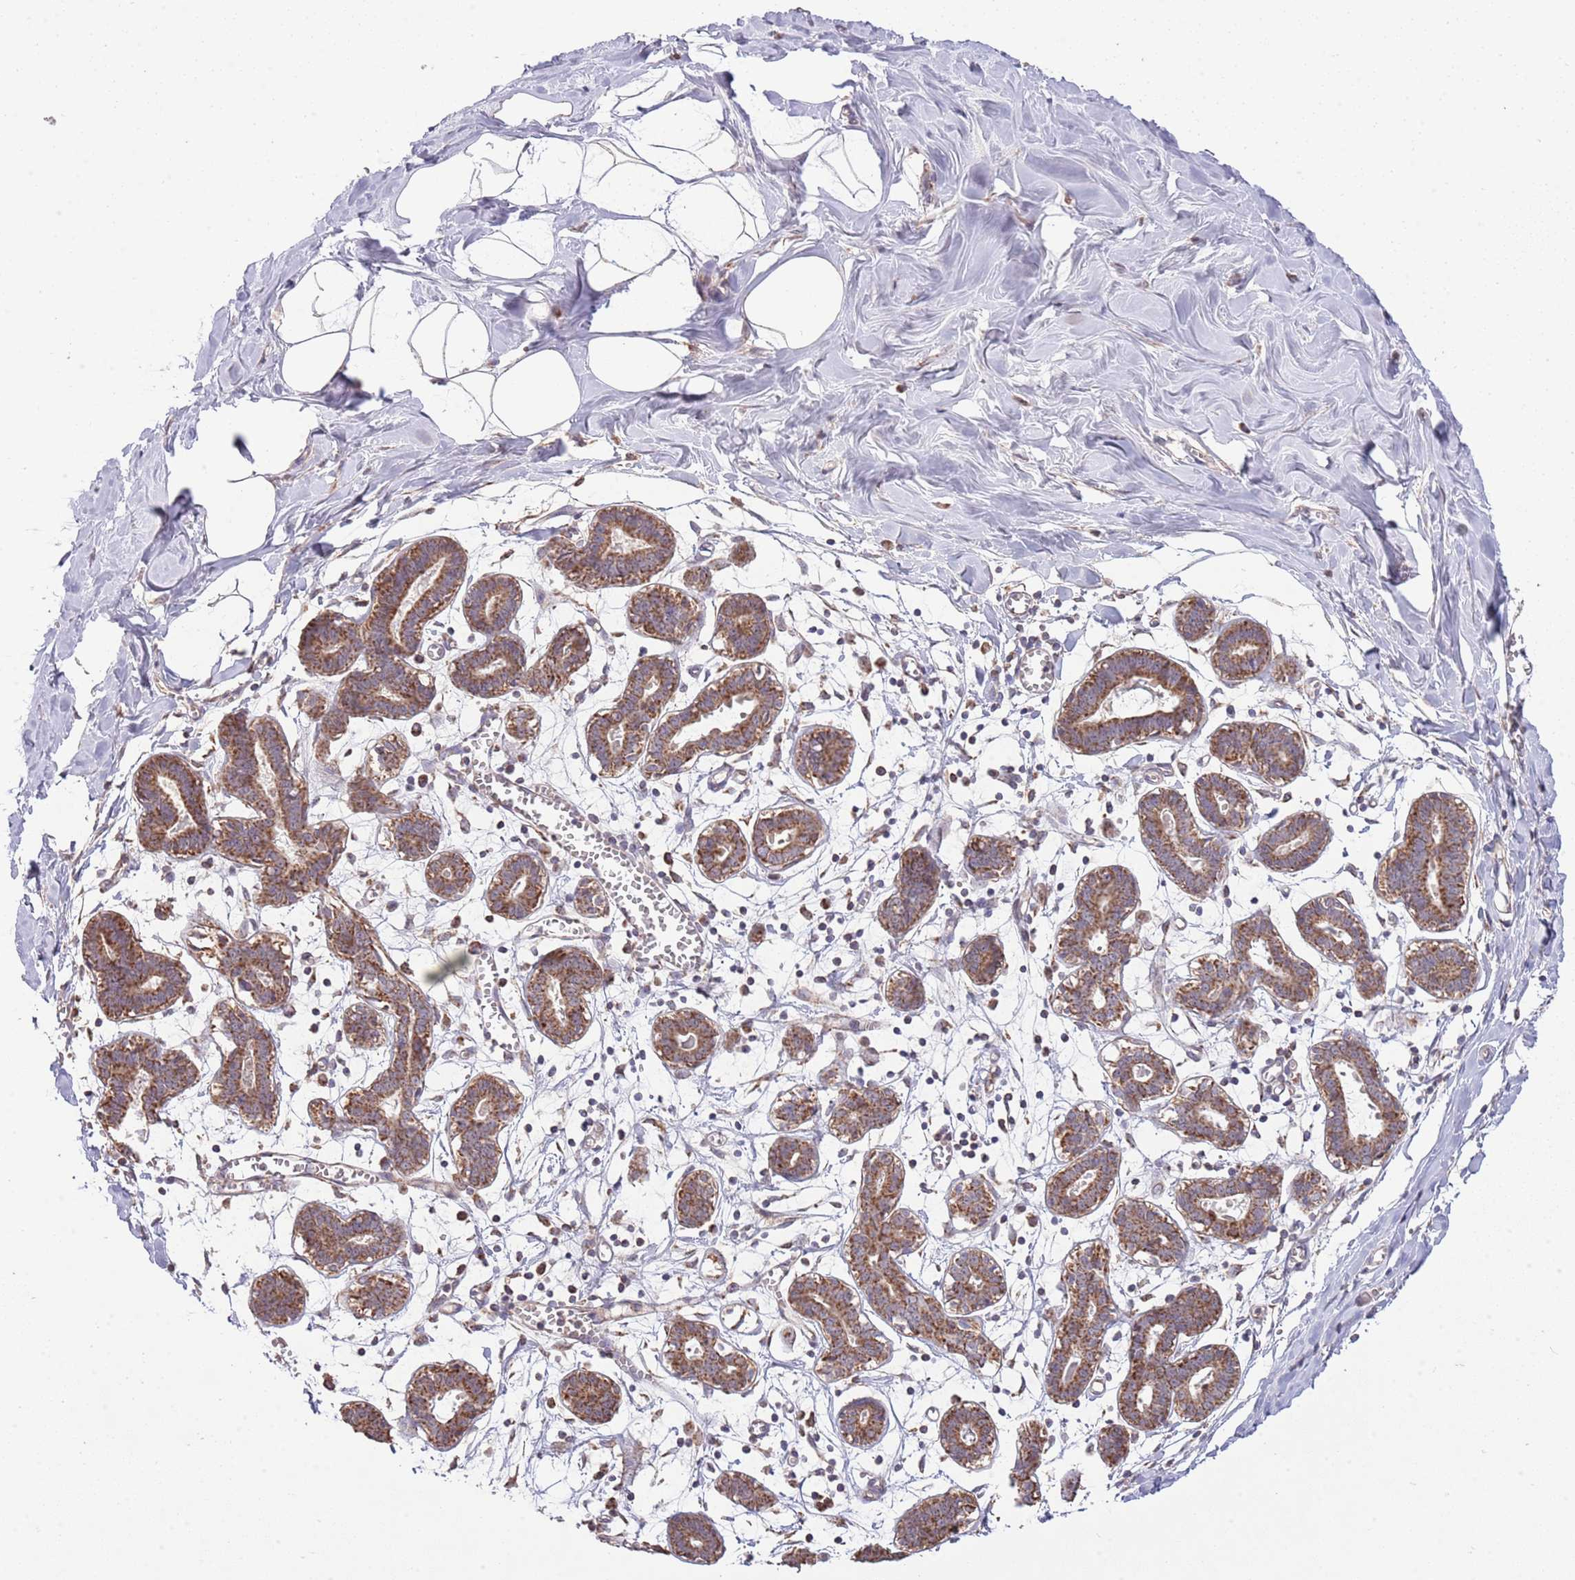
{"staining": {"intensity": "negative", "quantity": "none", "location": "none"}, "tissue": "breast", "cell_type": "Adipocytes", "image_type": "normal", "snomed": [{"axis": "morphology", "description": "Normal tissue, NOS"}, {"axis": "topography", "description": "Breast"}], "caption": "Breast stained for a protein using immunohistochemistry shows no positivity adipocytes.", "gene": "IVD", "patient": {"sex": "female", "age": 27}}